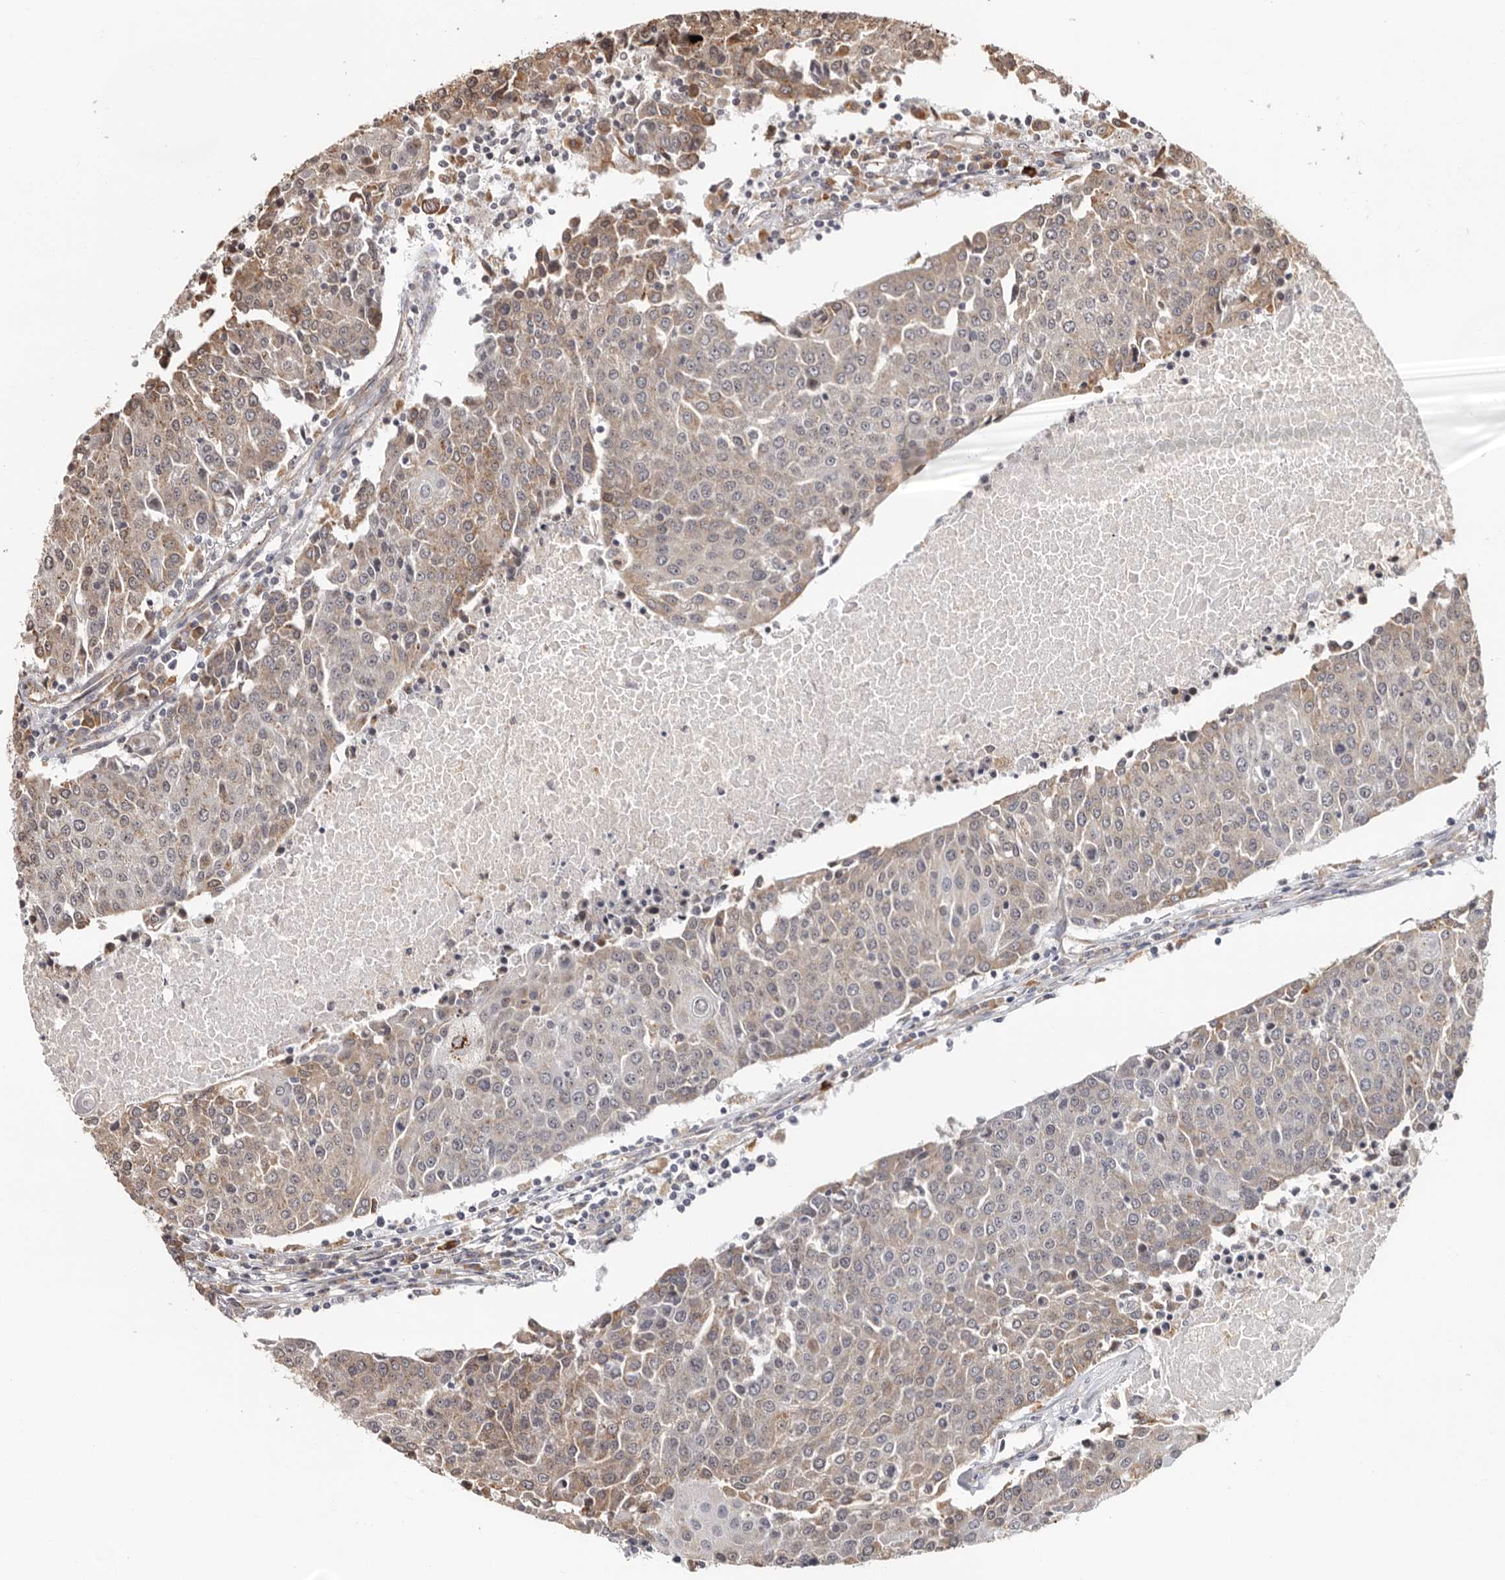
{"staining": {"intensity": "weak", "quantity": "25%-75%", "location": "cytoplasmic/membranous"}, "tissue": "urothelial cancer", "cell_type": "Tumor cells", "image_type": "cancer", "snomed": [{"axis": "morphology", "description": "Urothelial carcinoma, High grade"}, {"axis": "topography", "description": "Urinary bladder"}], "caption": "This is an image of immunohistochemistry (IHC) staining of urothelial cancer, which shows weak positivity in the cytoplasmic/membranous of tumor cells.", "gene": "ZNF83", "patient": {"sex": "female", "age": 85}}